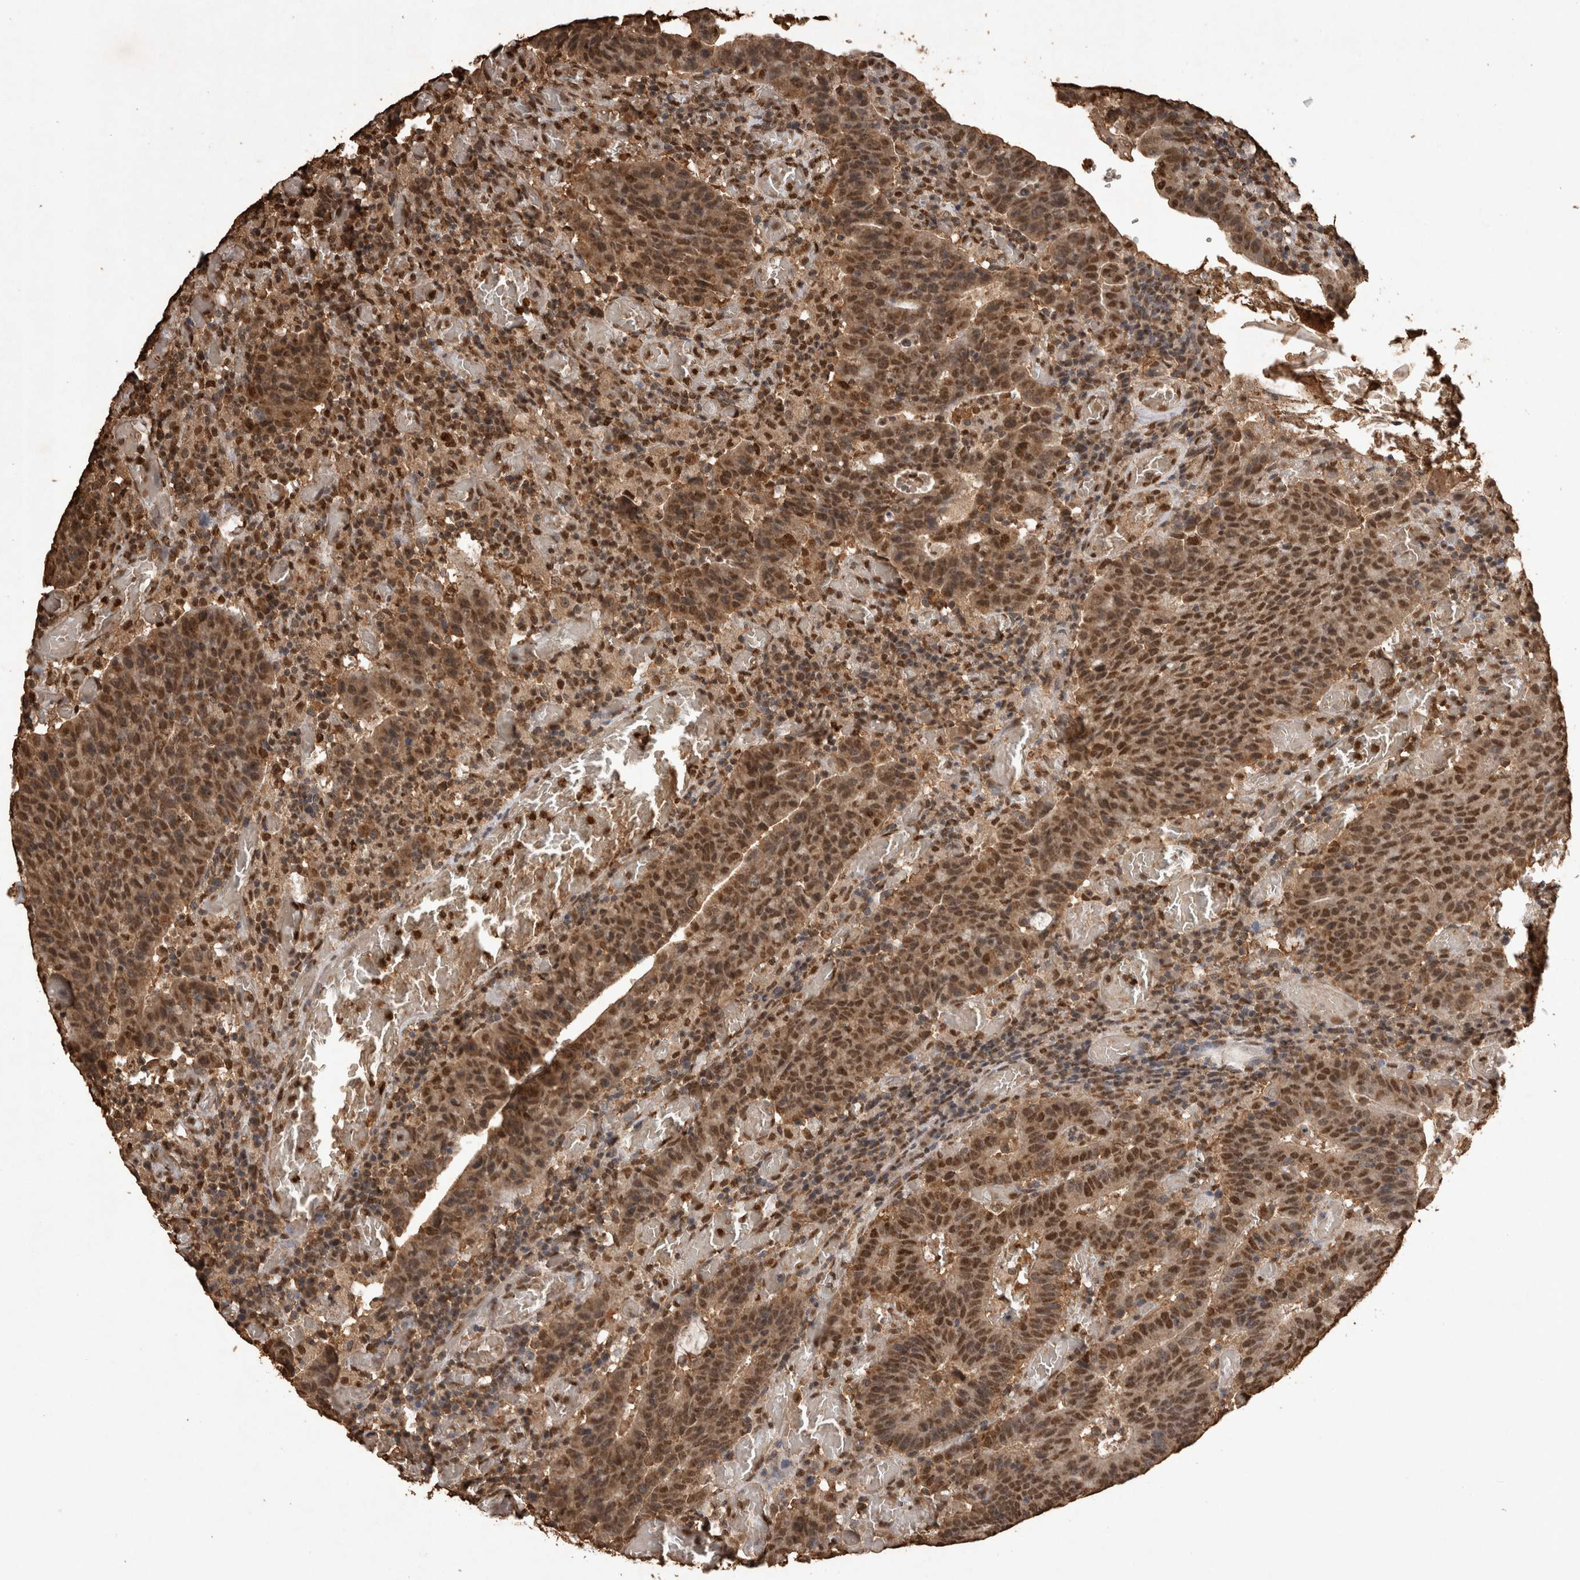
{"staining": {"intensity": "moderate", "quantity": ">75%", "location": "cytoplasmic/membranous,nuclear"}, "tissue": "colorectal cancer", "cell_type": "Tumor cells", "image_type": "cancer", "snomed": [{"axis": "morphology", "description": "Adenocarcinoma, NOS"}, {"axis": "topography", "description": "Colon"}], "caption": "Immunohistochemical staining of human colorectal cancer reveals medium levels of moderate cytoplasmic/membranous and nuclear staining in approximately >75% of tumor cells.", "gene": "OAS2", "patient": {"sex": "female", "age": 75}}